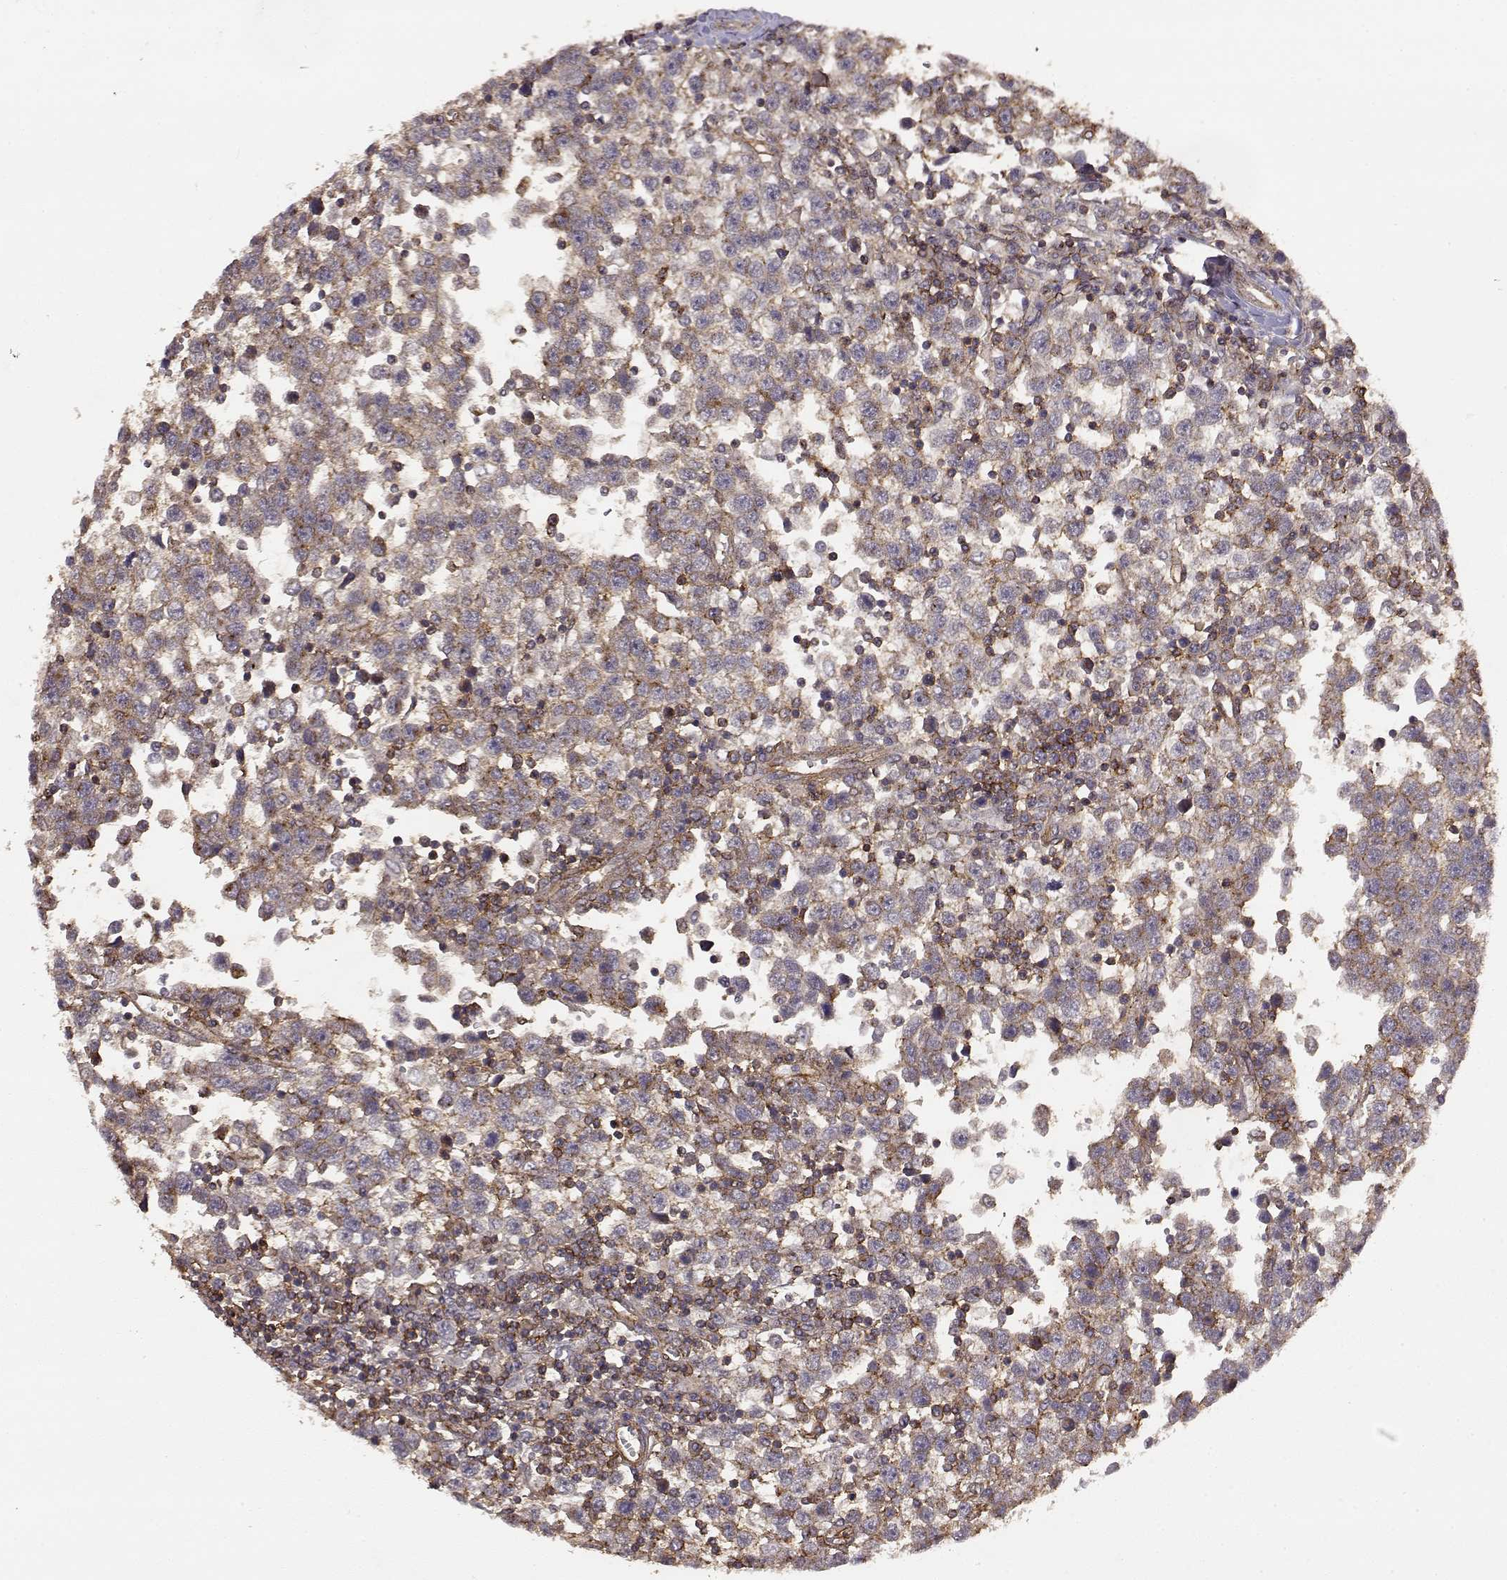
{"staining": {"intensity": "moderate", "quantity": "<25%", "location": "cytoplasmic/membranous"}, "tissue": "testis cancer", "cell_type": "Tumor cells", "image_type": "cancer", "snomed": [{"axis": "morphology", "description": "Seminoma, NOS"}, {"axis": "topography", "description": "Testis"}], "caption": "Immunohistochemical staining of human testis seminoma exhibits low levels of moderate cytoplasmic/membranous expression in about <25% of tumor cells. Nuclei are stained in blue.", "gene": "IFITM1", "patient": {"sex": "male", "age": 34}}